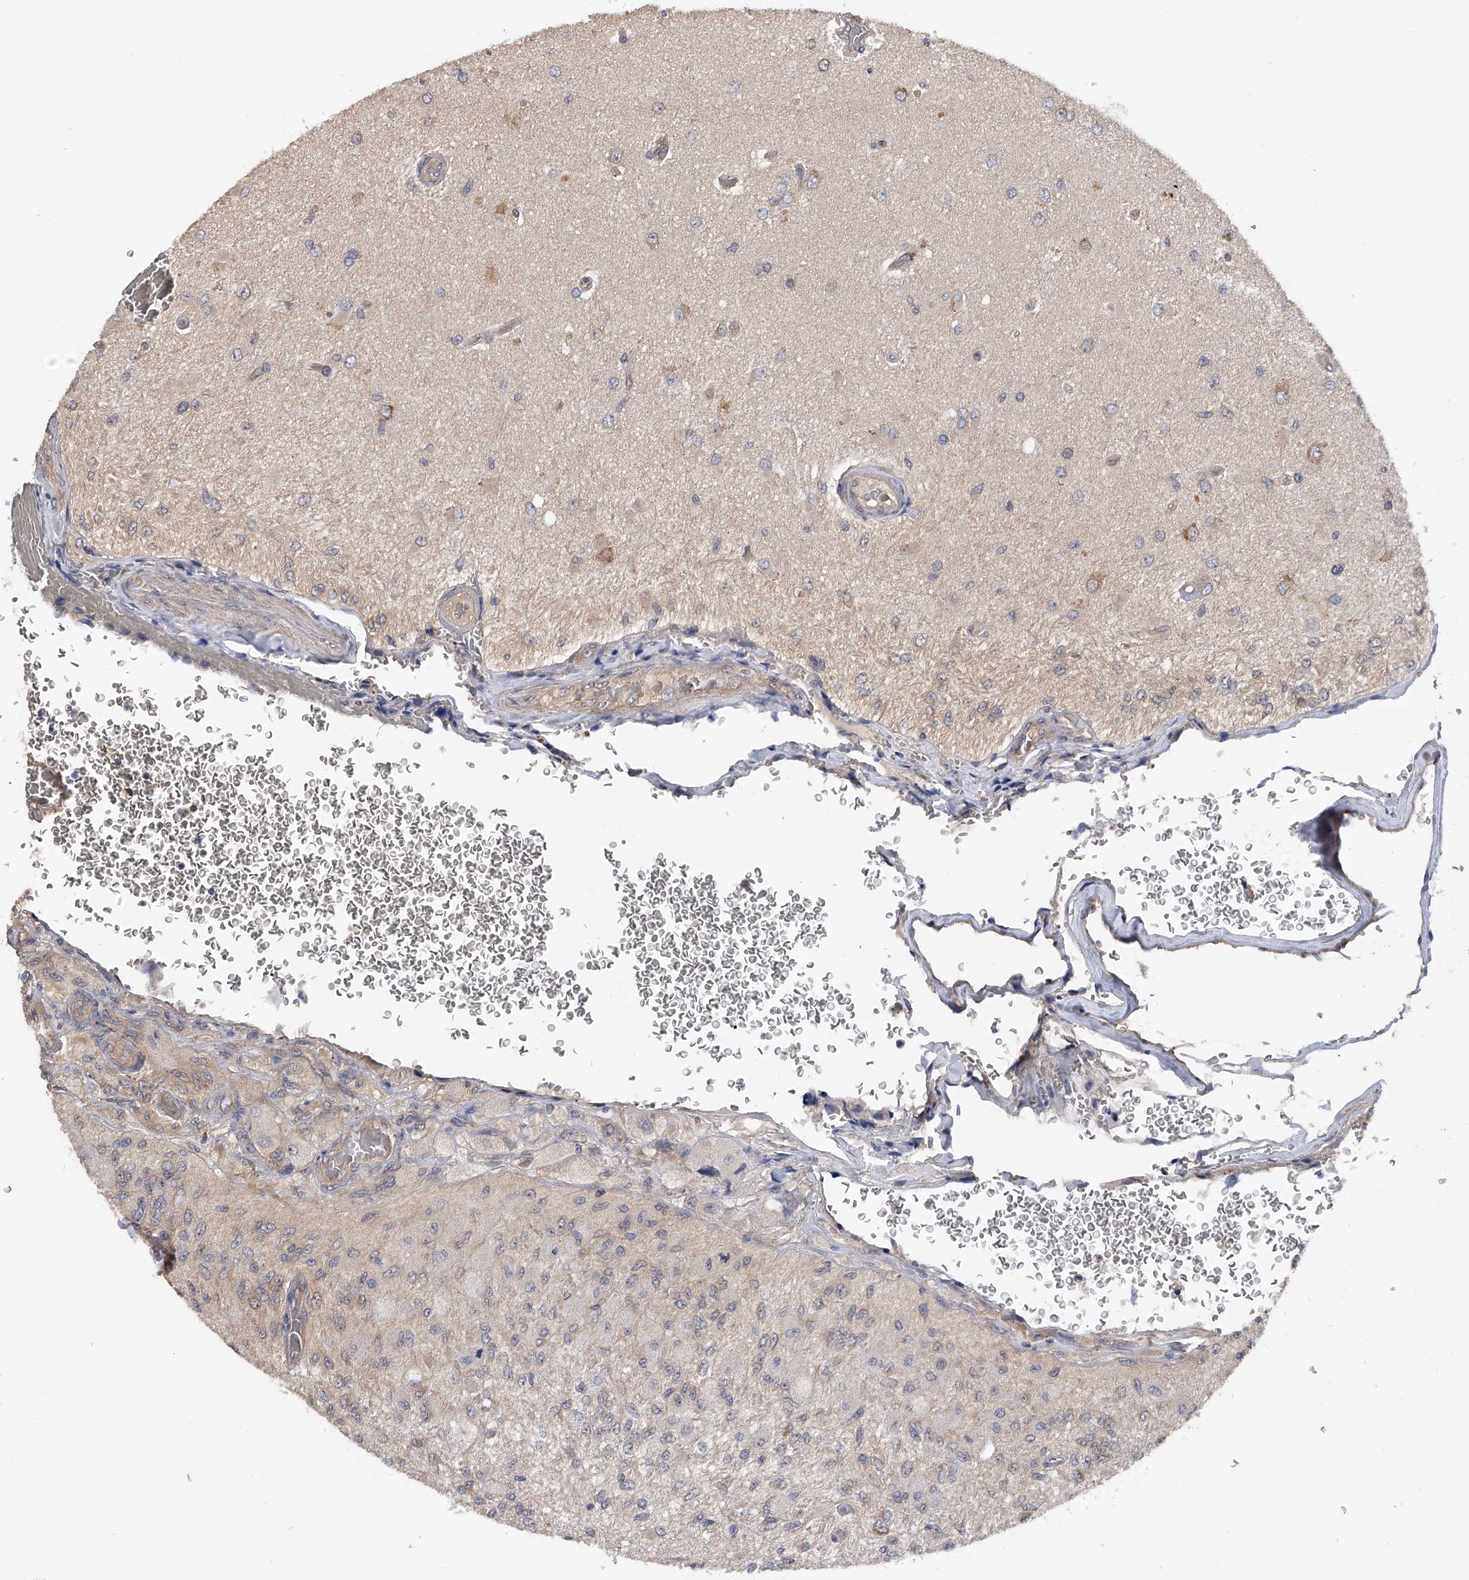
{"staining": {"intensity": "negative", "quantity": "none", "location": "none"}, "tissue": "glioma", "cell_type": "Tumor cells", "image_type": "cancer", "snomed": [{"axis": "morphology", "description": "Normal tissue, NOS"}, {"axis": "morphology", "description": "Glioma, malignant, High grade"}, {"axis": "topography", "description": "Cerebral cortex"}], "caption": "There is no significant positivity in tumor cells of malignant glioma (high-grade).", "gene": "CFAP298", "patient": {"sex": "male", "age": 77}}